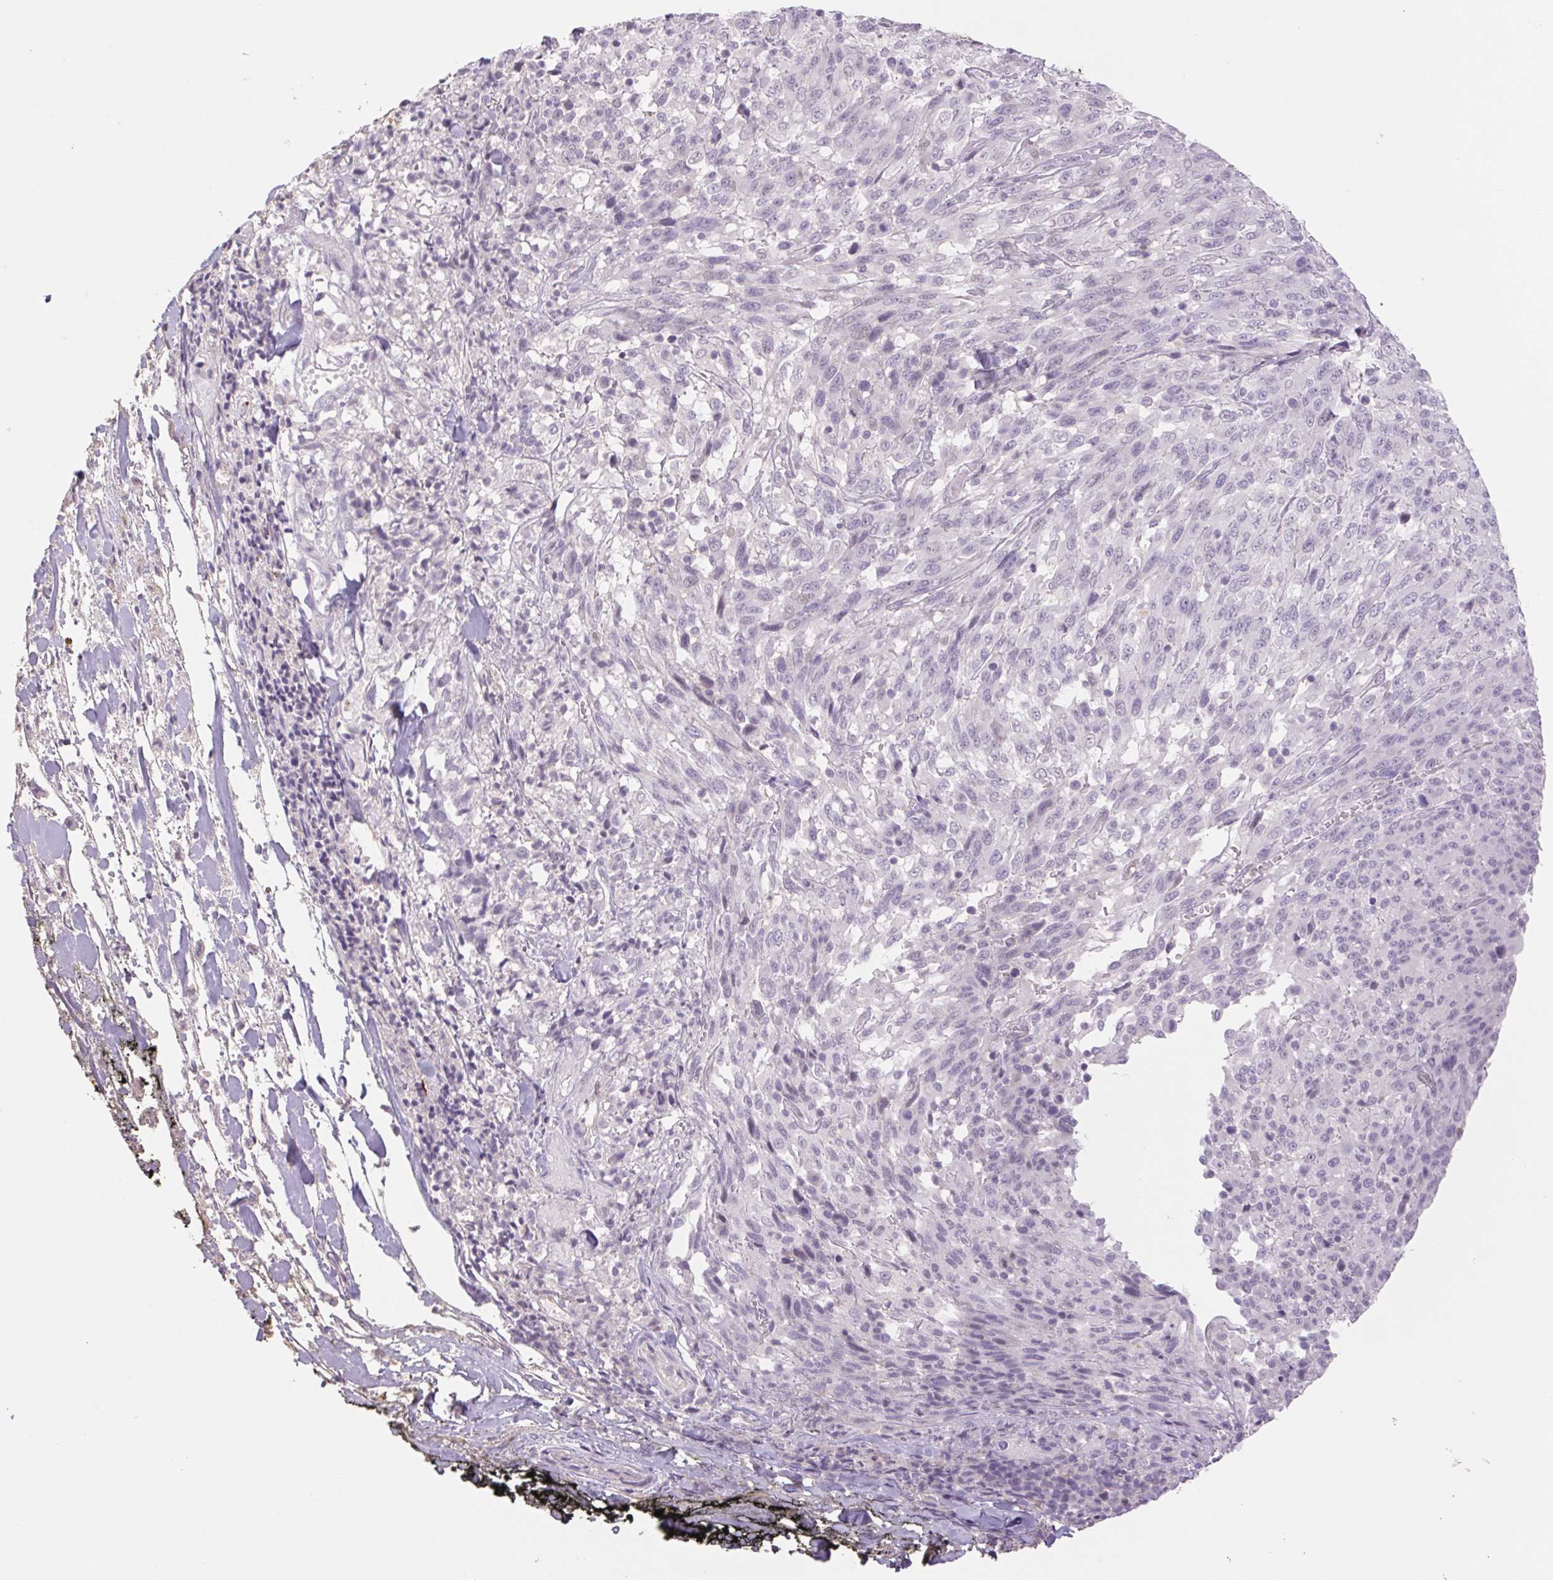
{"staining": {"intensity": "negative", "quantity": "none", "location": "none"}, "tissue": "melanoma", "cell_type": "Tumor cells", "image_type": "cancer", "snomed": [{"axis": "morphology", "description": "Malignant melanoma, NOS"}, {"axis": "topography", "description": "Skin"}], "caption": "Tumor cells are negative for protein expression in human malignant melanoma.", "gene": "KRT1", "patient": {"sex": "female", "age": 91}}